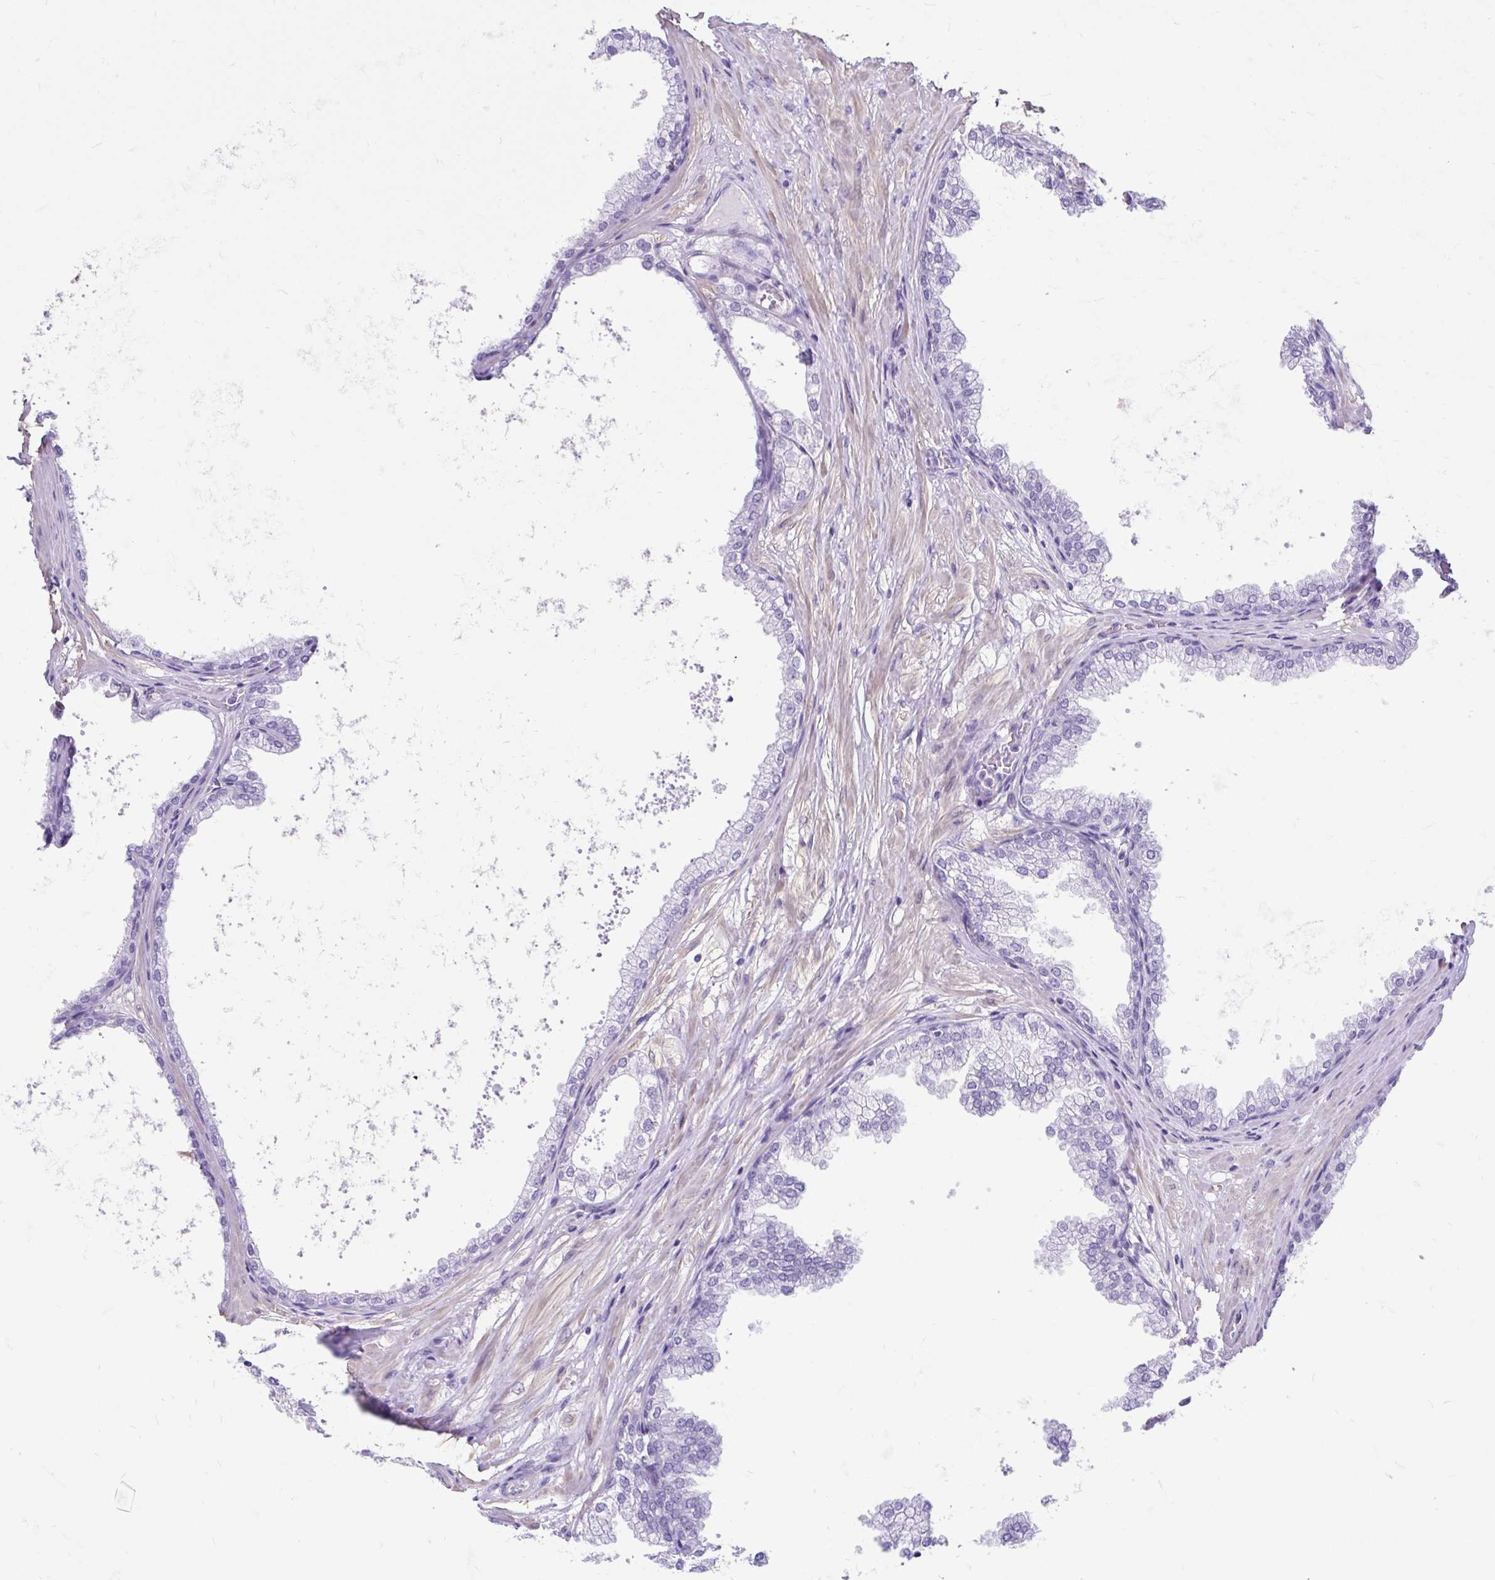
{"staining": {"intensity": "negative", "quantity": "none", "location": "none"}, "tissue": "prostate", "cell_type": "Glandular cells", "image_type": "normal", "snomed": [{"axis": "morphology", "description": "Normal tissue, NOS"}, {"axis": "topography", "description": "Prostate"}], "caption": "Prostate stained for a protein using immunohistochemistry displays no positivity glandular cells.", "gene": "DCAF17", "patient": {"sex": "male", "age": 37}}